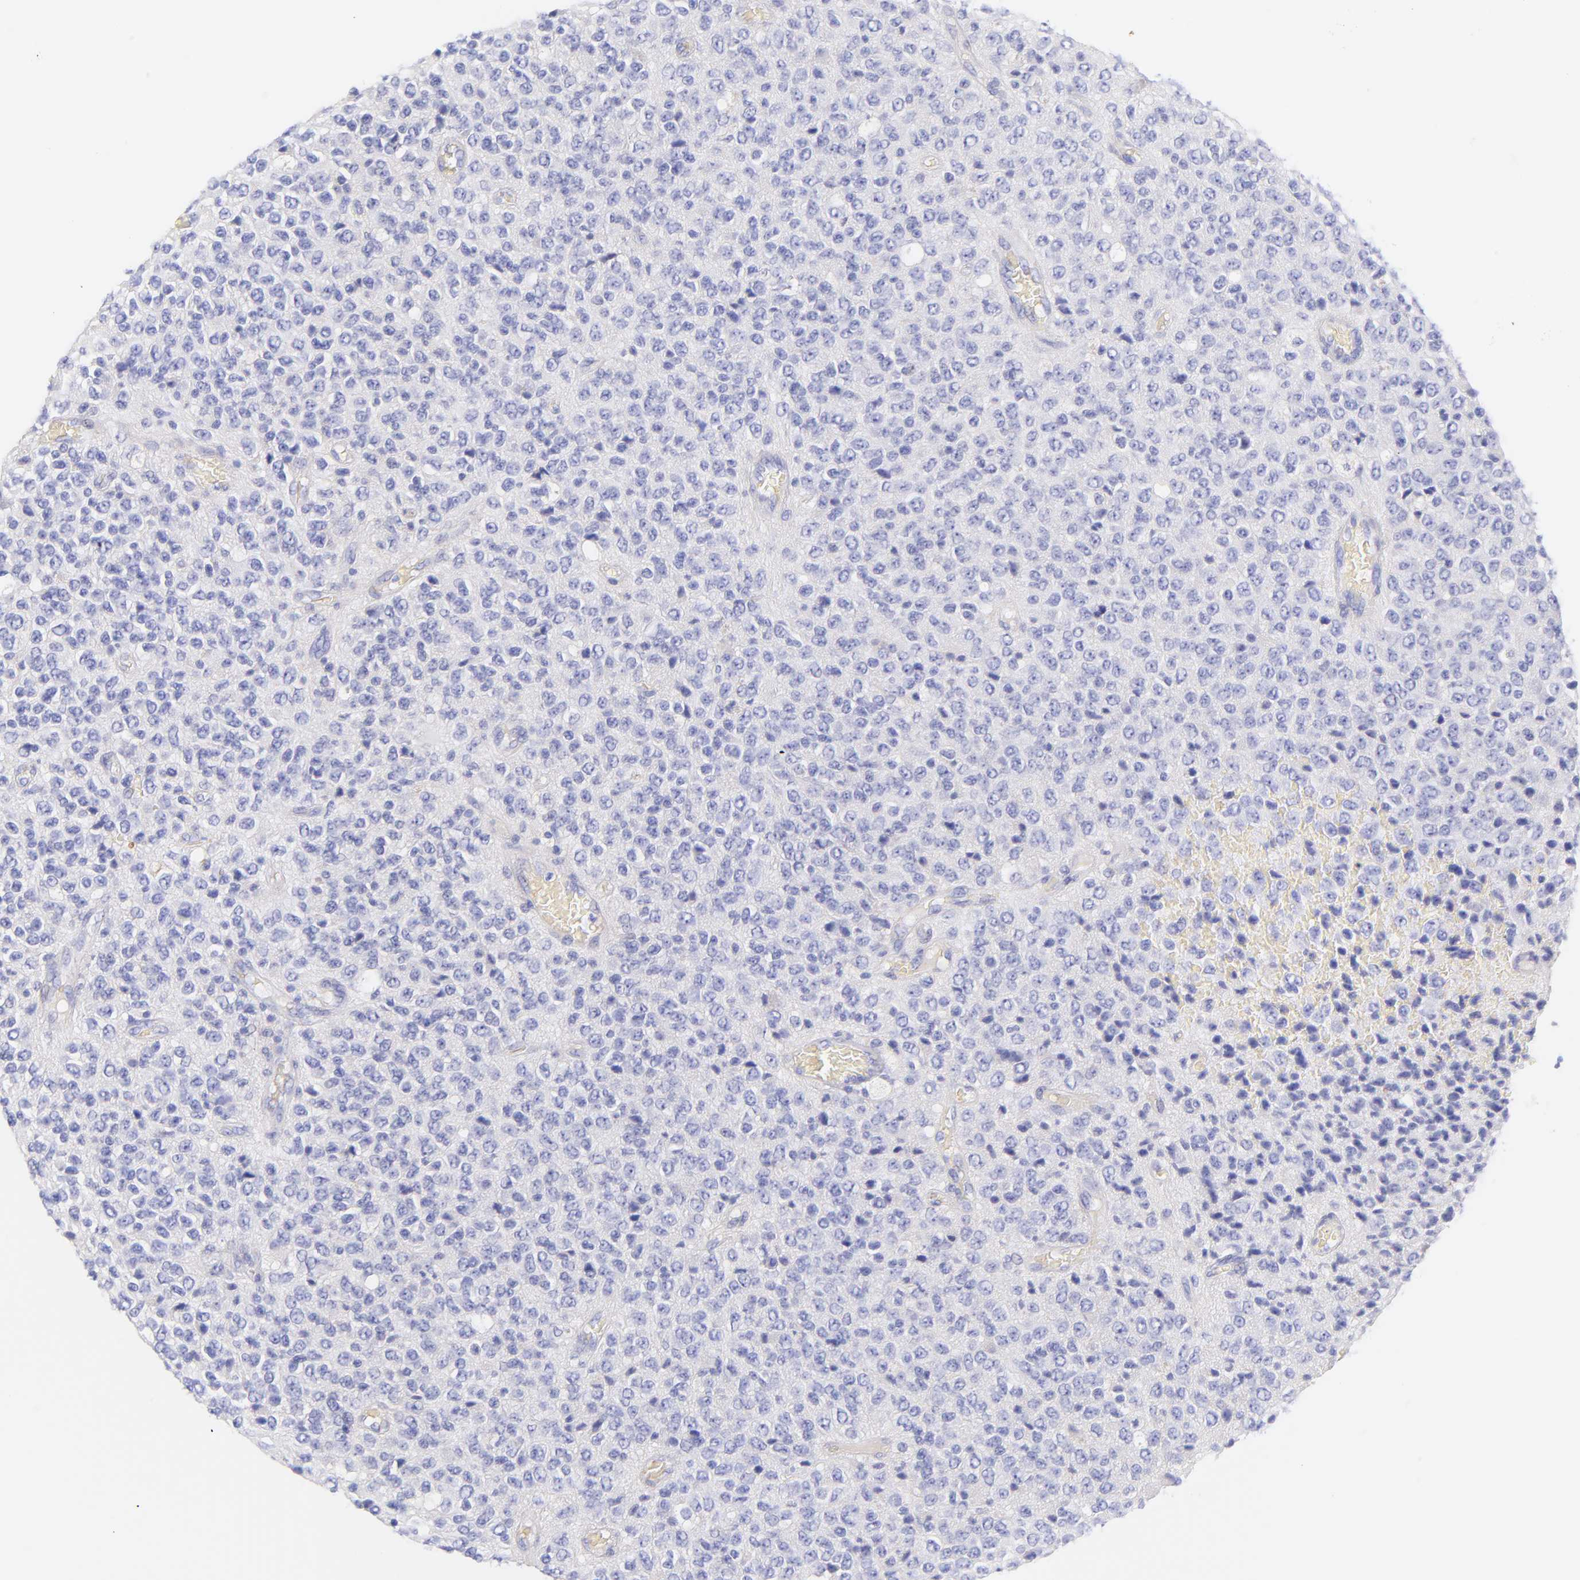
{"staining": {"intensity": "negative", "quantity": "none", "location": "none"}, "tissue": "glioma", "cell_type": "Tumor cells", "image_type": "cancer", "snomed": [{"axis": "morphology", "description": "Glioma, malignant, High grade"}, {"axis": "topography", "description": "pancreas cauda"}], "caption": "Glioma was stained to show a protein in brown. There is no significant positivity in tumor cells.", "gene": "FRMPD3", "patient": {"sex": "male", "age": 60}}